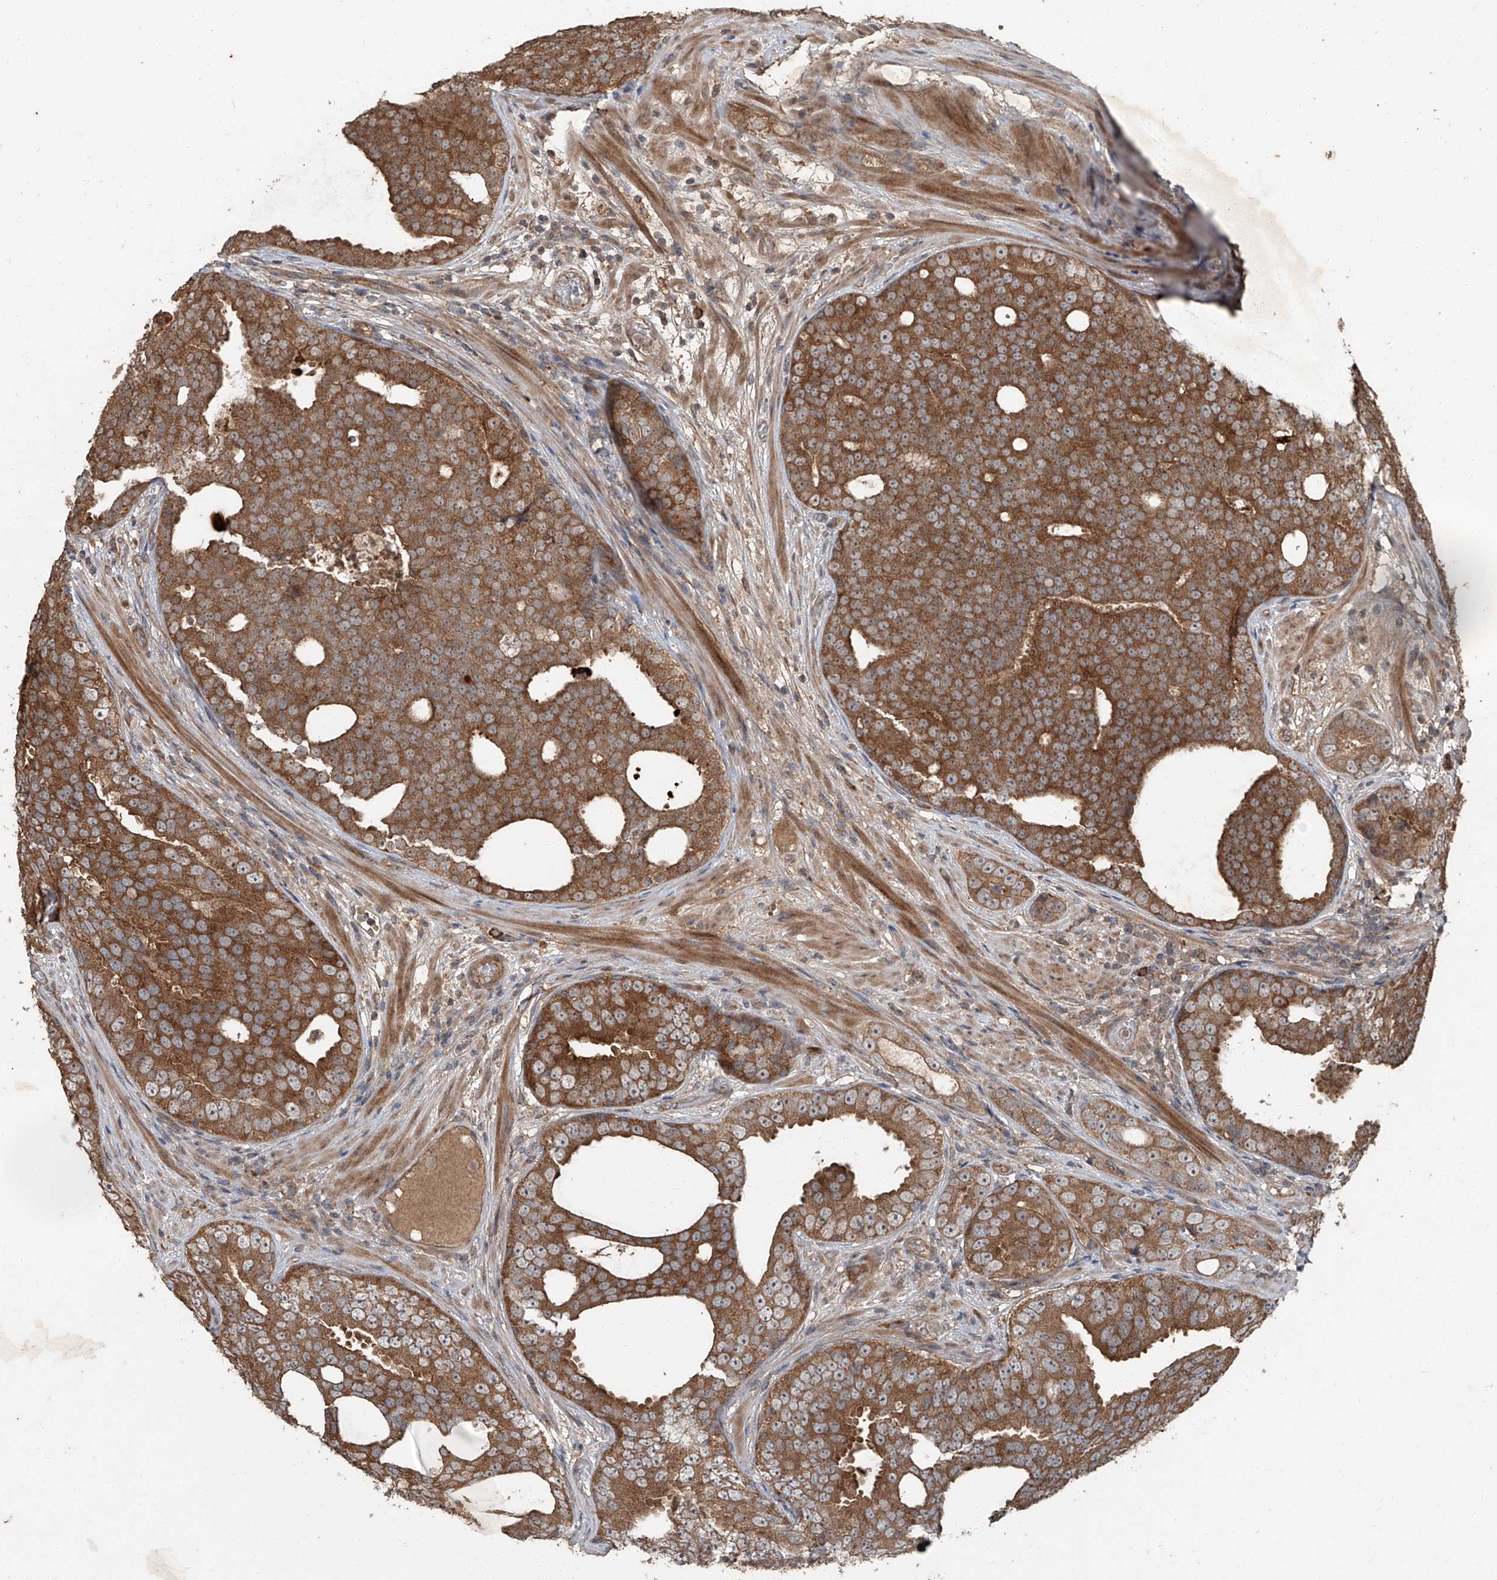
{"staining": {"intensity": "moderate", "quantity": ">75%", "location": "cytoplasmic/membranous"}, "tissue": "prostate cancer", "cell_type": "Tumor cells", "image_type": "cancer", "snomed": [{"axis": "morphology", "description": "Adenocarcinoma, High grade"}, {"axis": "topography", "description": "Prostate"}], "caption": "Moderate cytoplasmic/membranous staining is seen in about >75% of tumor cells in prostate cancer (adenocarcinoma (high-grade)). The staining is performed using DAB brown chromogen to label protein expression. The nuclei are counter-stained blue using hematoxylin.", "gene": "CCN1", "patient": {"sex": "male", "age": 56}}